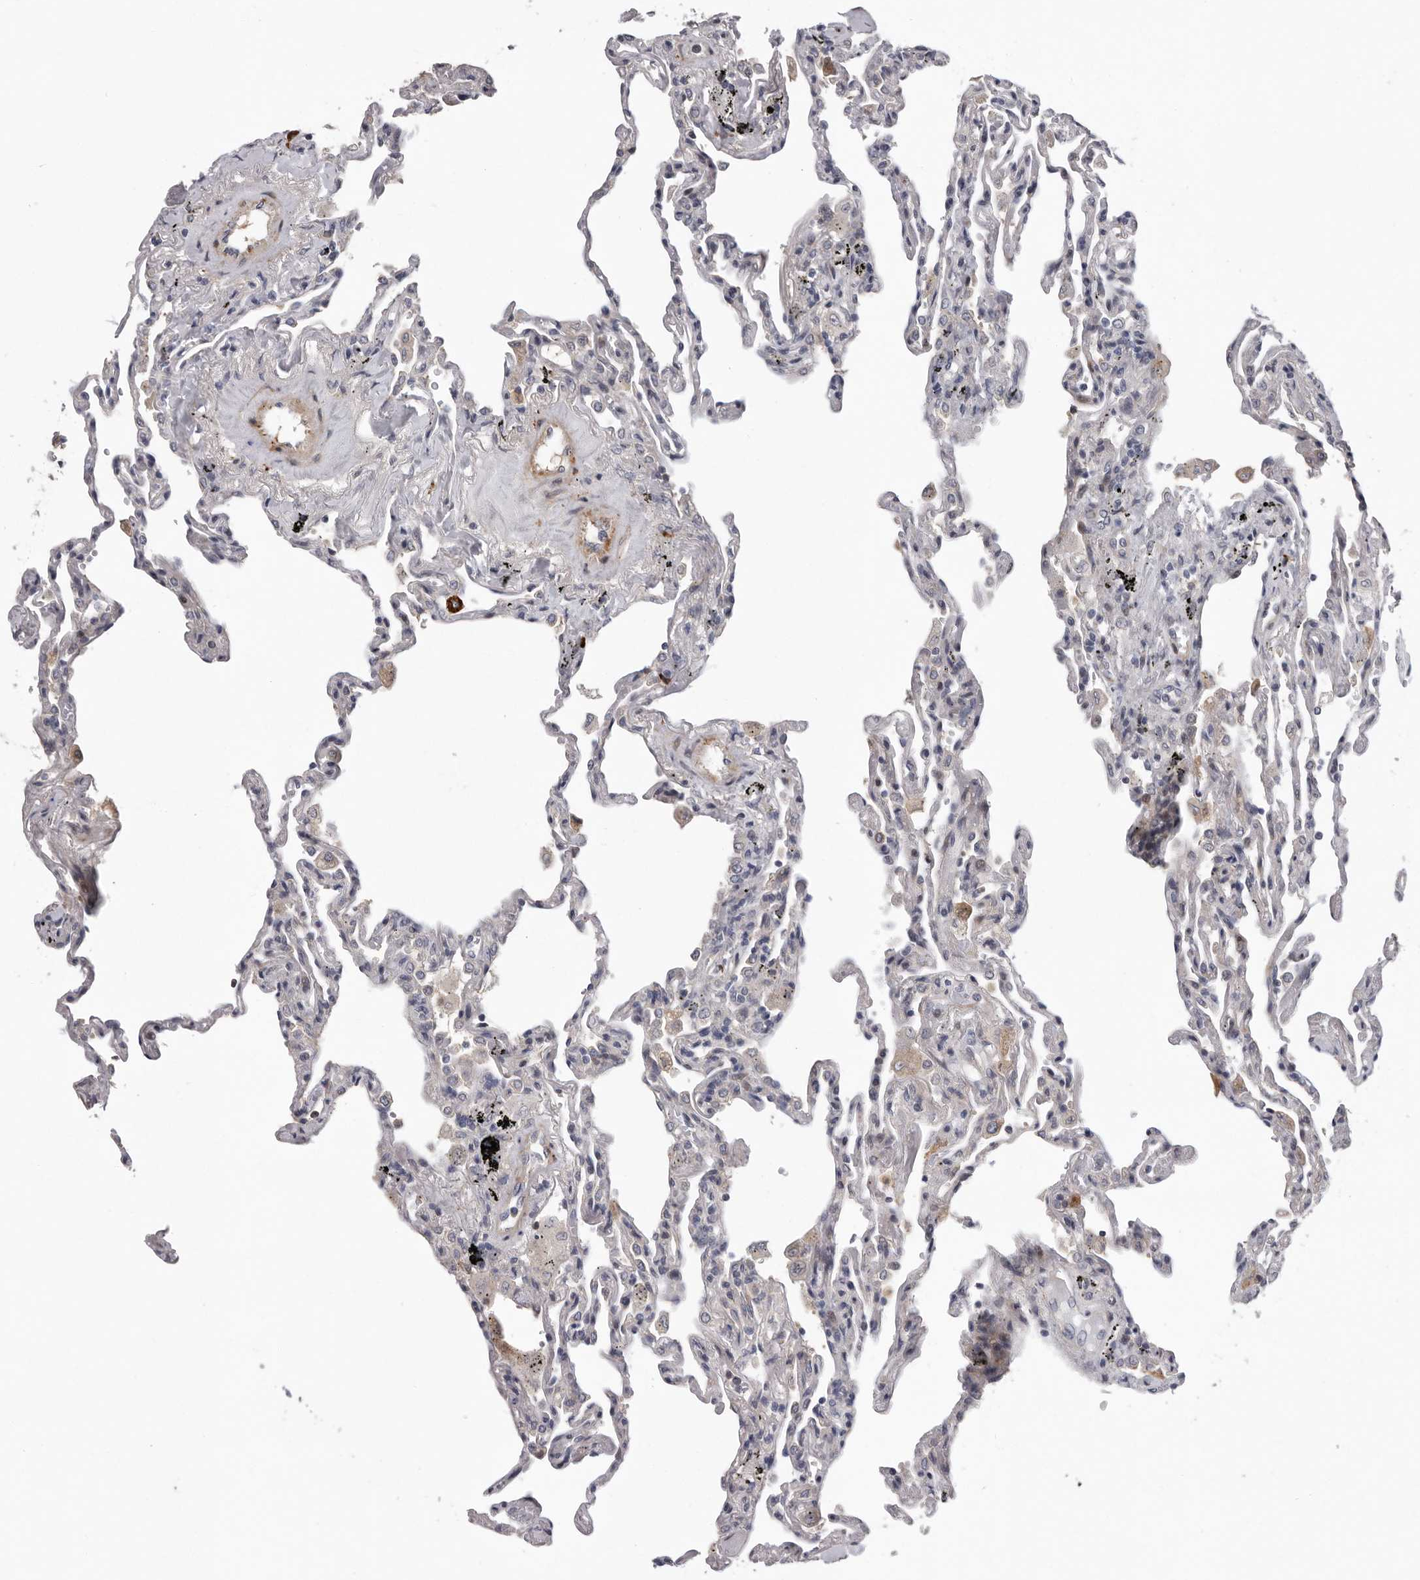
{"staining": {"intensity": "negative", "quantity": "none", "location": "none"}, "tissue": "lung", "cell_type": "Alveolar cells", "image_type": "normal", "snomed": [{"axis": "morphology", "description": "Normal tissue, NOS"}, {"axis": "topography", "description": "Lung"}], "caption": "This is a micrograph of immunohistochemistry (IHC) staining of unremarkable lung, which shows no expression in alveolar cells.", "gene": "ATXN3L", "patient": {"sex": "male", "age": 59}}